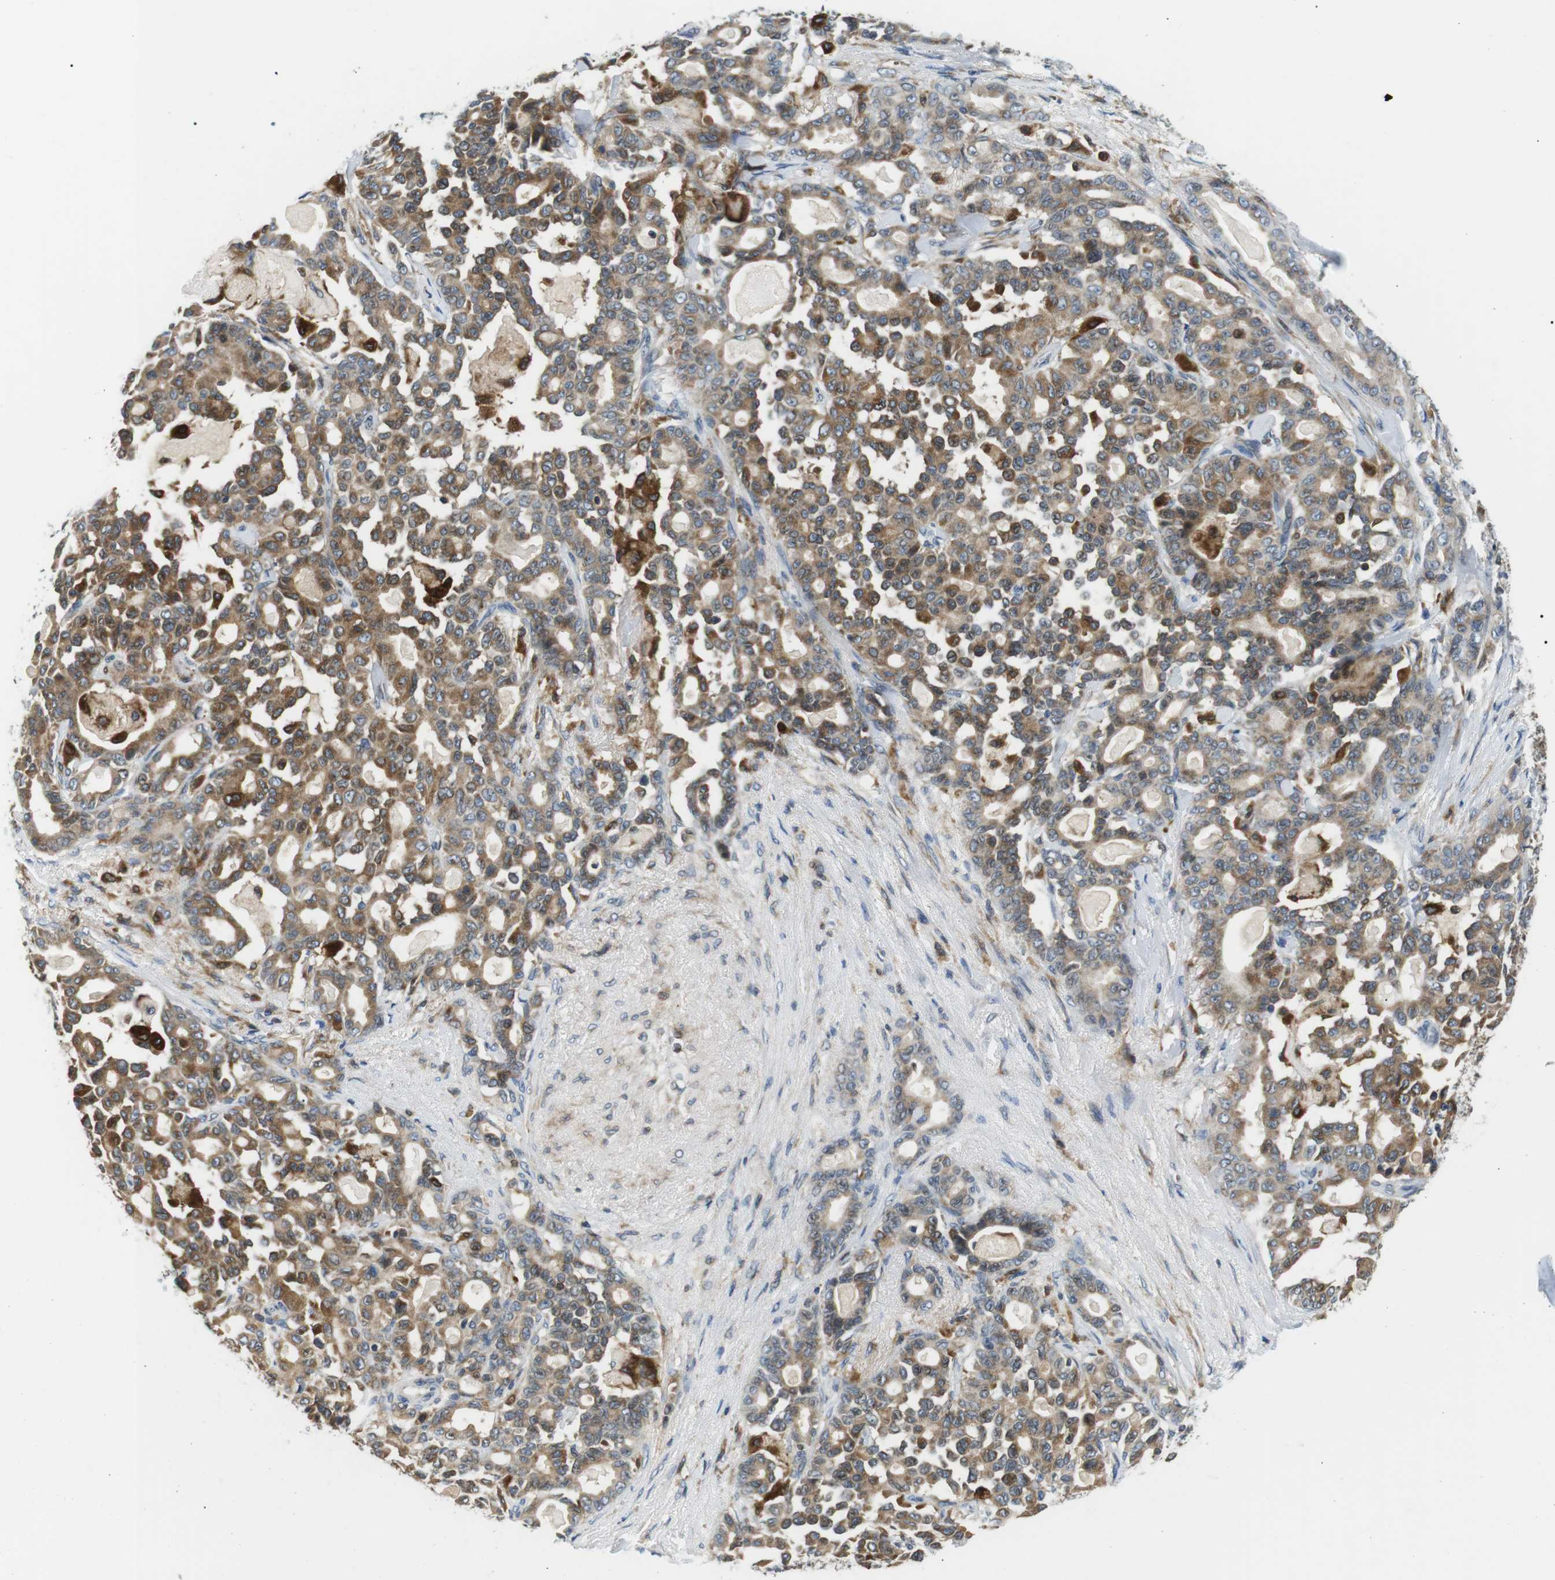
{"staining": {"intensity": "moderate", "quantity": ">75%", "location": "cytoplasmic/membranous"}, "tissue": "pancreatic cancer", "cell_type": "Tumor cells", "image_type": "cancer", "snomed": [{"axis": "morphology", "description": "Adenocarcinoma, NOS"}, {"axis": "topography", "description": "Pancreas"}], "caption": "High-power microscopy captured an IHC histopathology image of pancreatic cancer (adenocarcinoma), revealing moderate cytoplasmic/membranous staining in approximately >75% of tumor cells.", "gene": "RAB9A", "patient": {"sex": "male", "age": 63}}